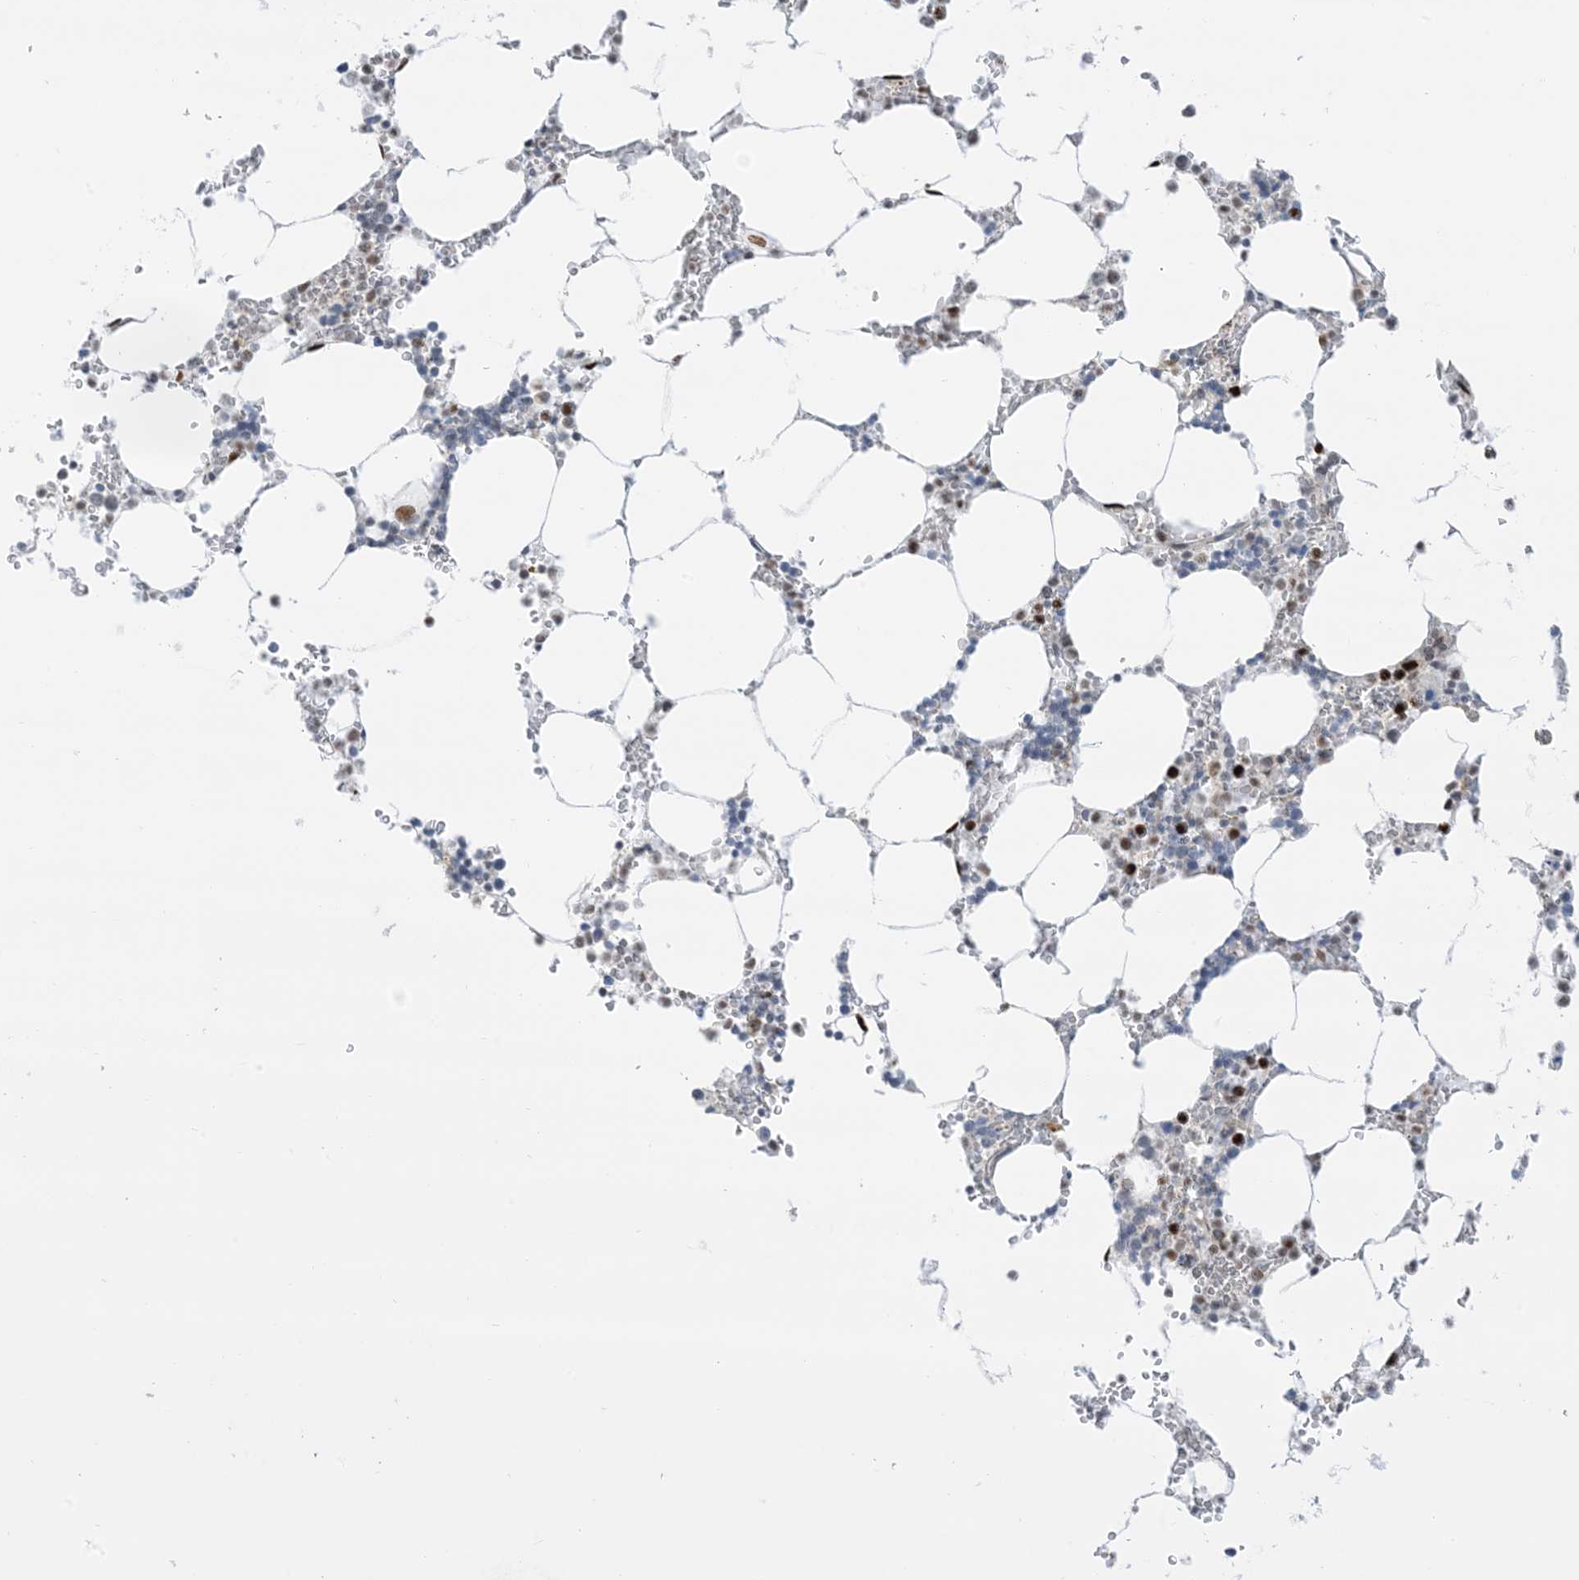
{"staining": {"intensity": "strong", "quantity": "<25%", "location": "nuclear"}, "tissue": "bone marrow", "cell_type": "Hematopoietic cells", "image_type": "normal", "snomed": [{"axis": "morphology", "description": "Normal tissue, NOS"}, {"axis": "topography", "description": "Bone marrow"}], "caption": "An IHC histopathology image of benign tissue is shown. Protein staining in brown labels strong nuclear positivity in bone marrow within hematopoietic cells. The staining was performed using DAB to visualize the protein expression in brown, while the nuclei were stained in blue with hematoxylin (Magnification: 20x).", "gene": "TFPT", "patient": {"sex": "male", "age": 70}}